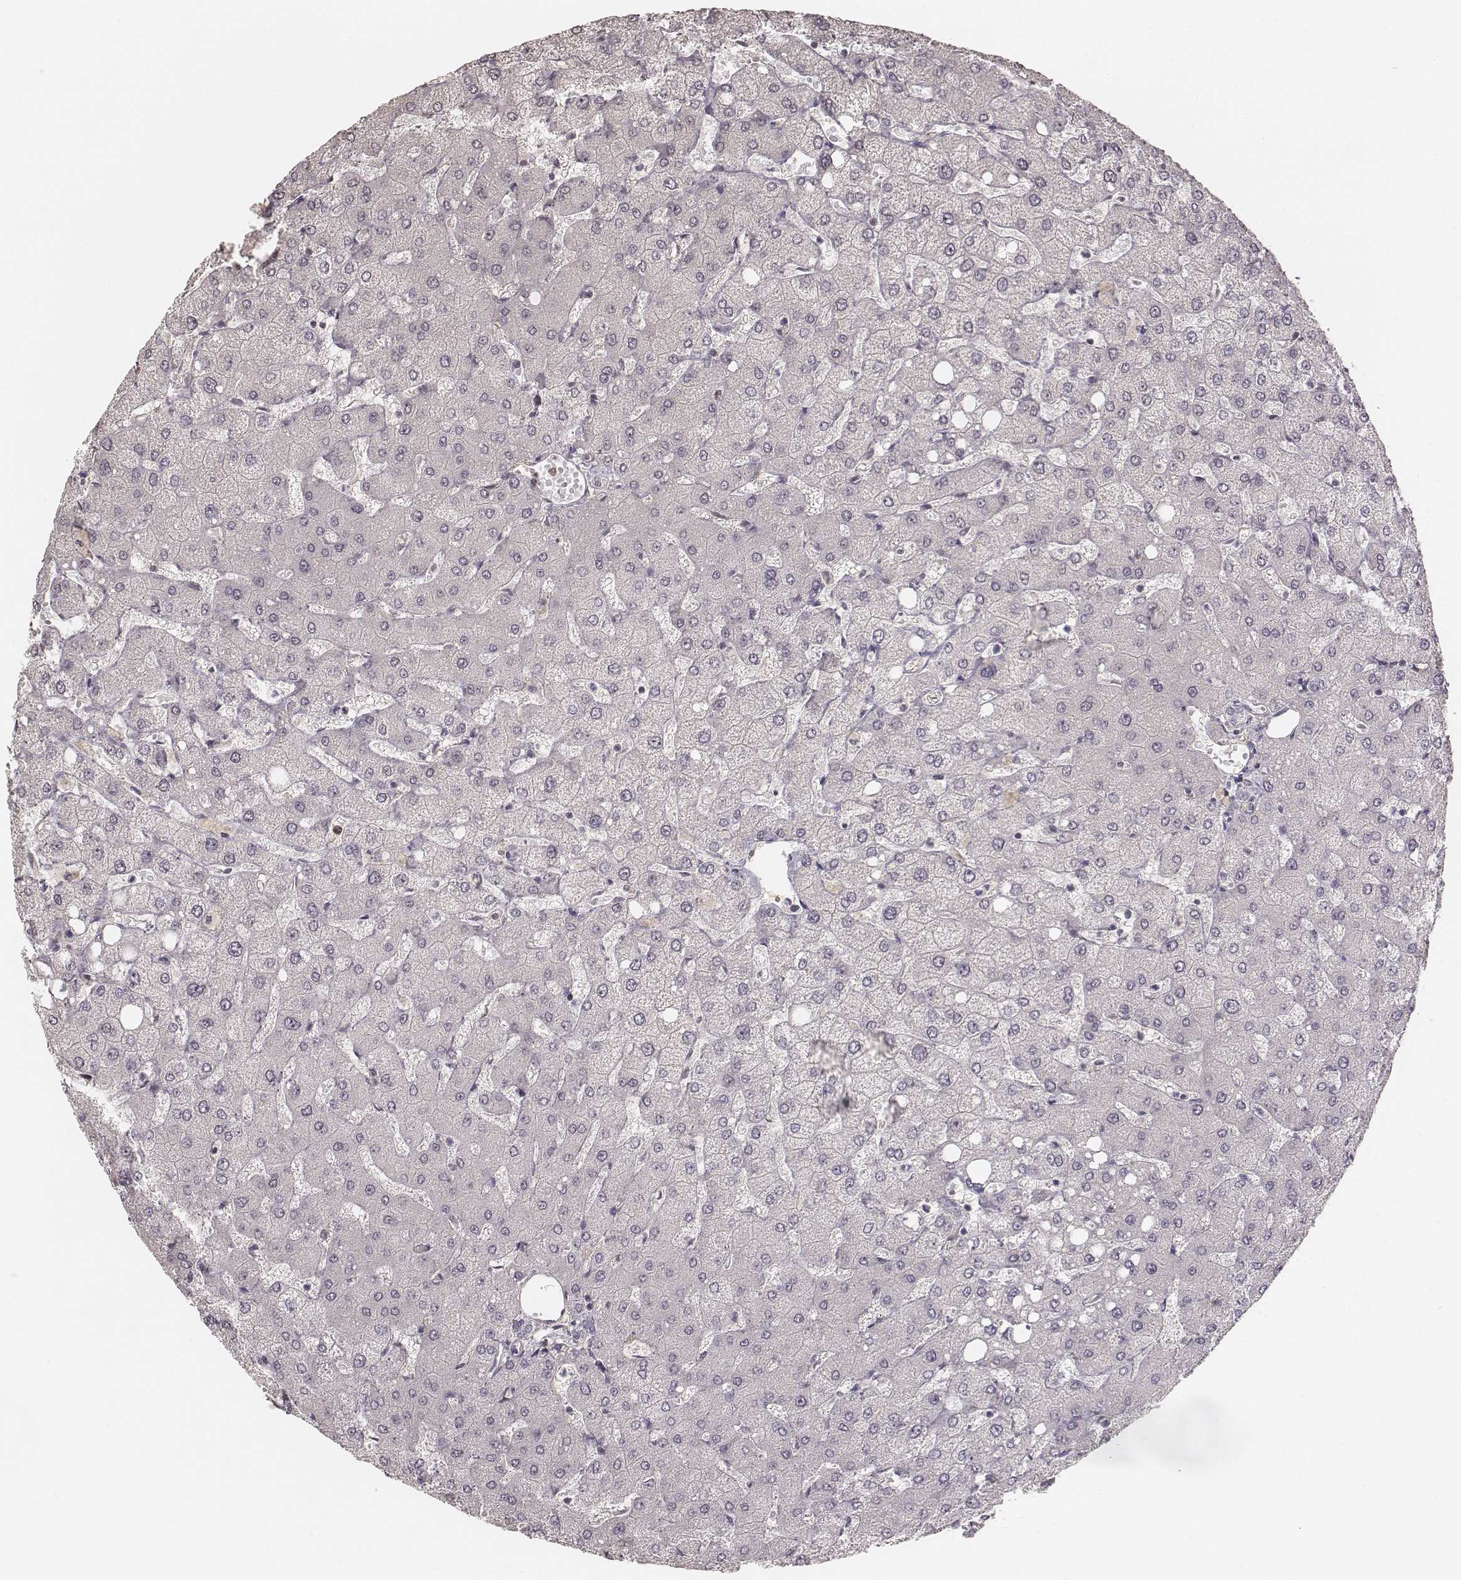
{"staining": {"intensity": "negative", "quantity": "none", "location": "none"}, "tissue": "liver", "cell_type": "Cholangiocytes", "image_type": "normal", "snomed": [{"axis": "morphology", "description": "Normal tissue, NOS"}, {"axis": "topography", "description": "Liver"}], "caption": "High power microscopy micrograph of an IHC photomicrograph of normal liver, revealing no significant staining in cholangiocytes. (Stains: DAB IHC with hematoxylin counter stain, Microscopy: brightfield microscopy at high magnification).", "gene": "LY6K", "patient": {"sex": "female", "age": 54}}